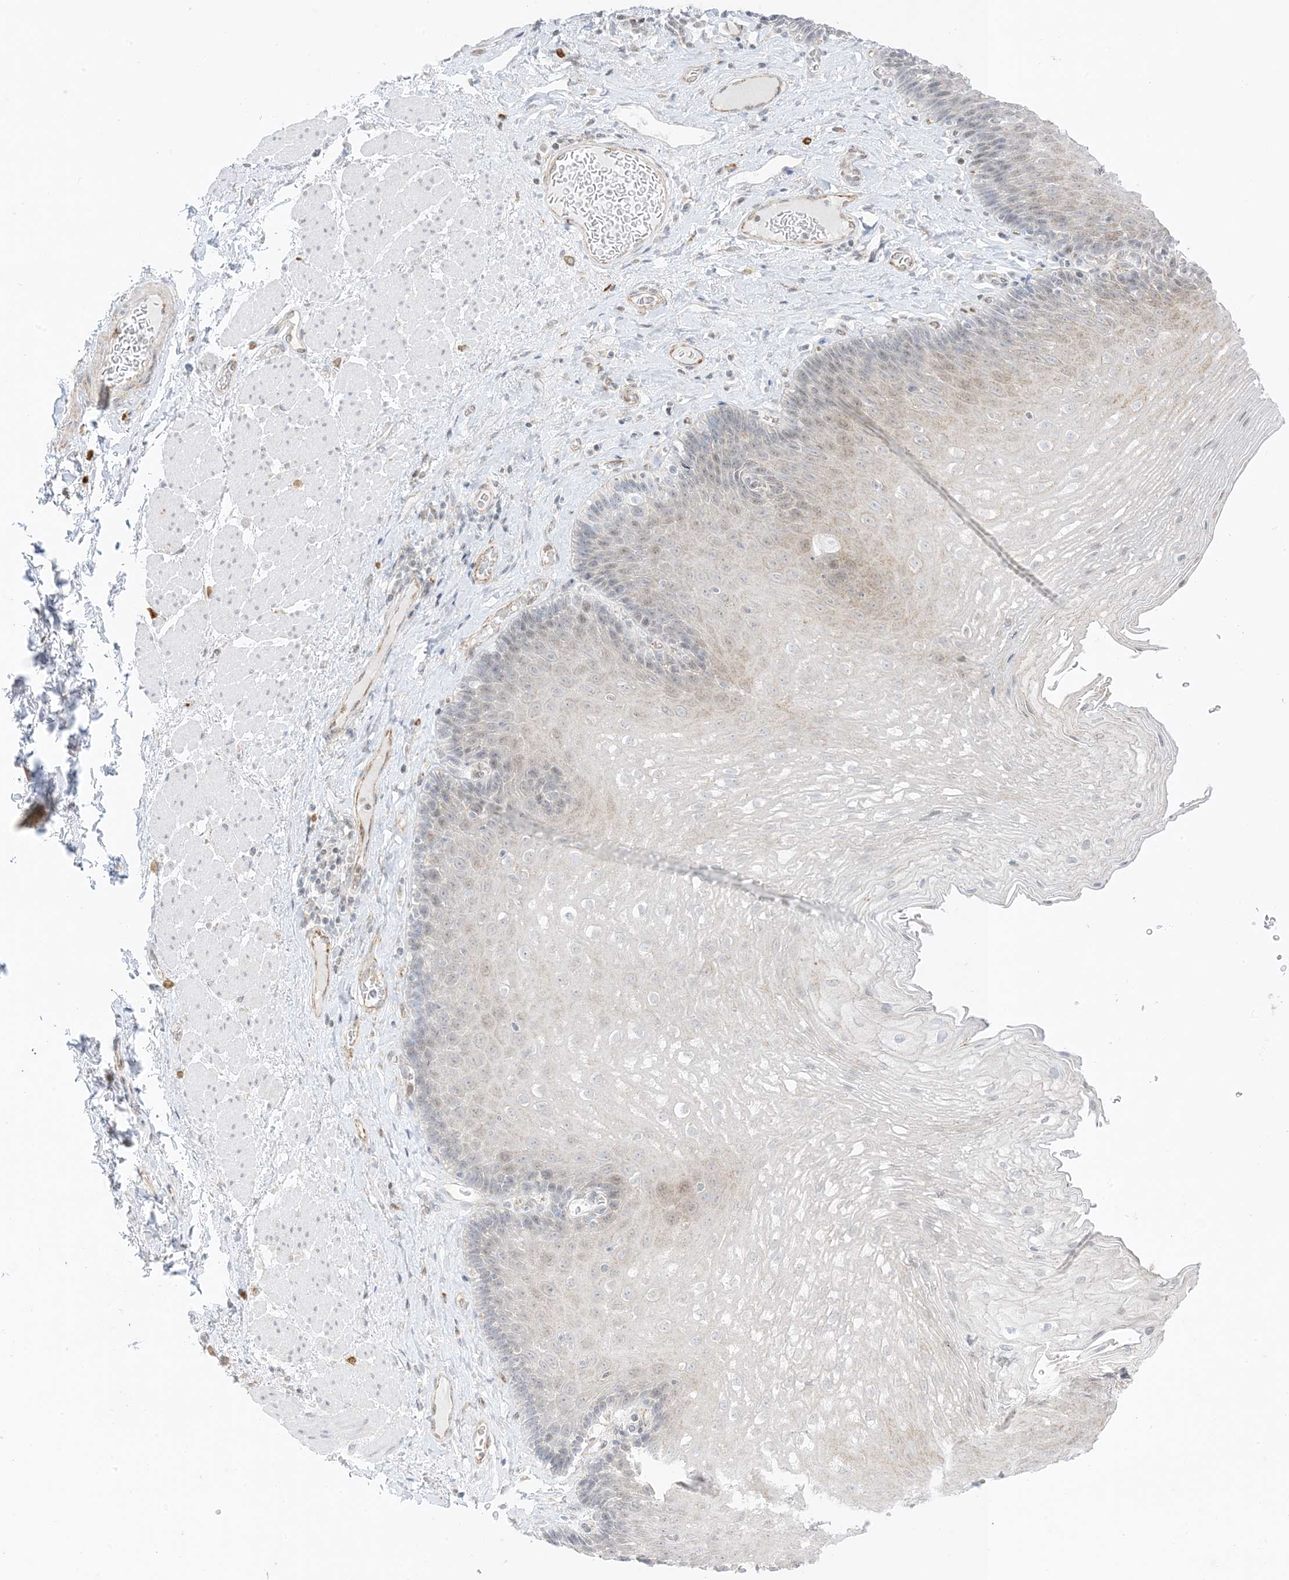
{"staining": {"intensity": "weak", "quantity": "<25%", "location": "cytoplasmic/membranous"}, "tissue": "esophagus", "cell_type": "Squamous epithelial cells", "image_type": "normal", "snomed": [{"axis": "morphology", "description": "Normal tissue, NOS"}, {"axis": "topography", "description": "Esophagus"}], "caption": "This is an immunohistochemistry image of normal esophagus. There is no expression in squamous epithelial cells.", "gene": "RAC1", "patient": {"sex": "female", "age": 66}}